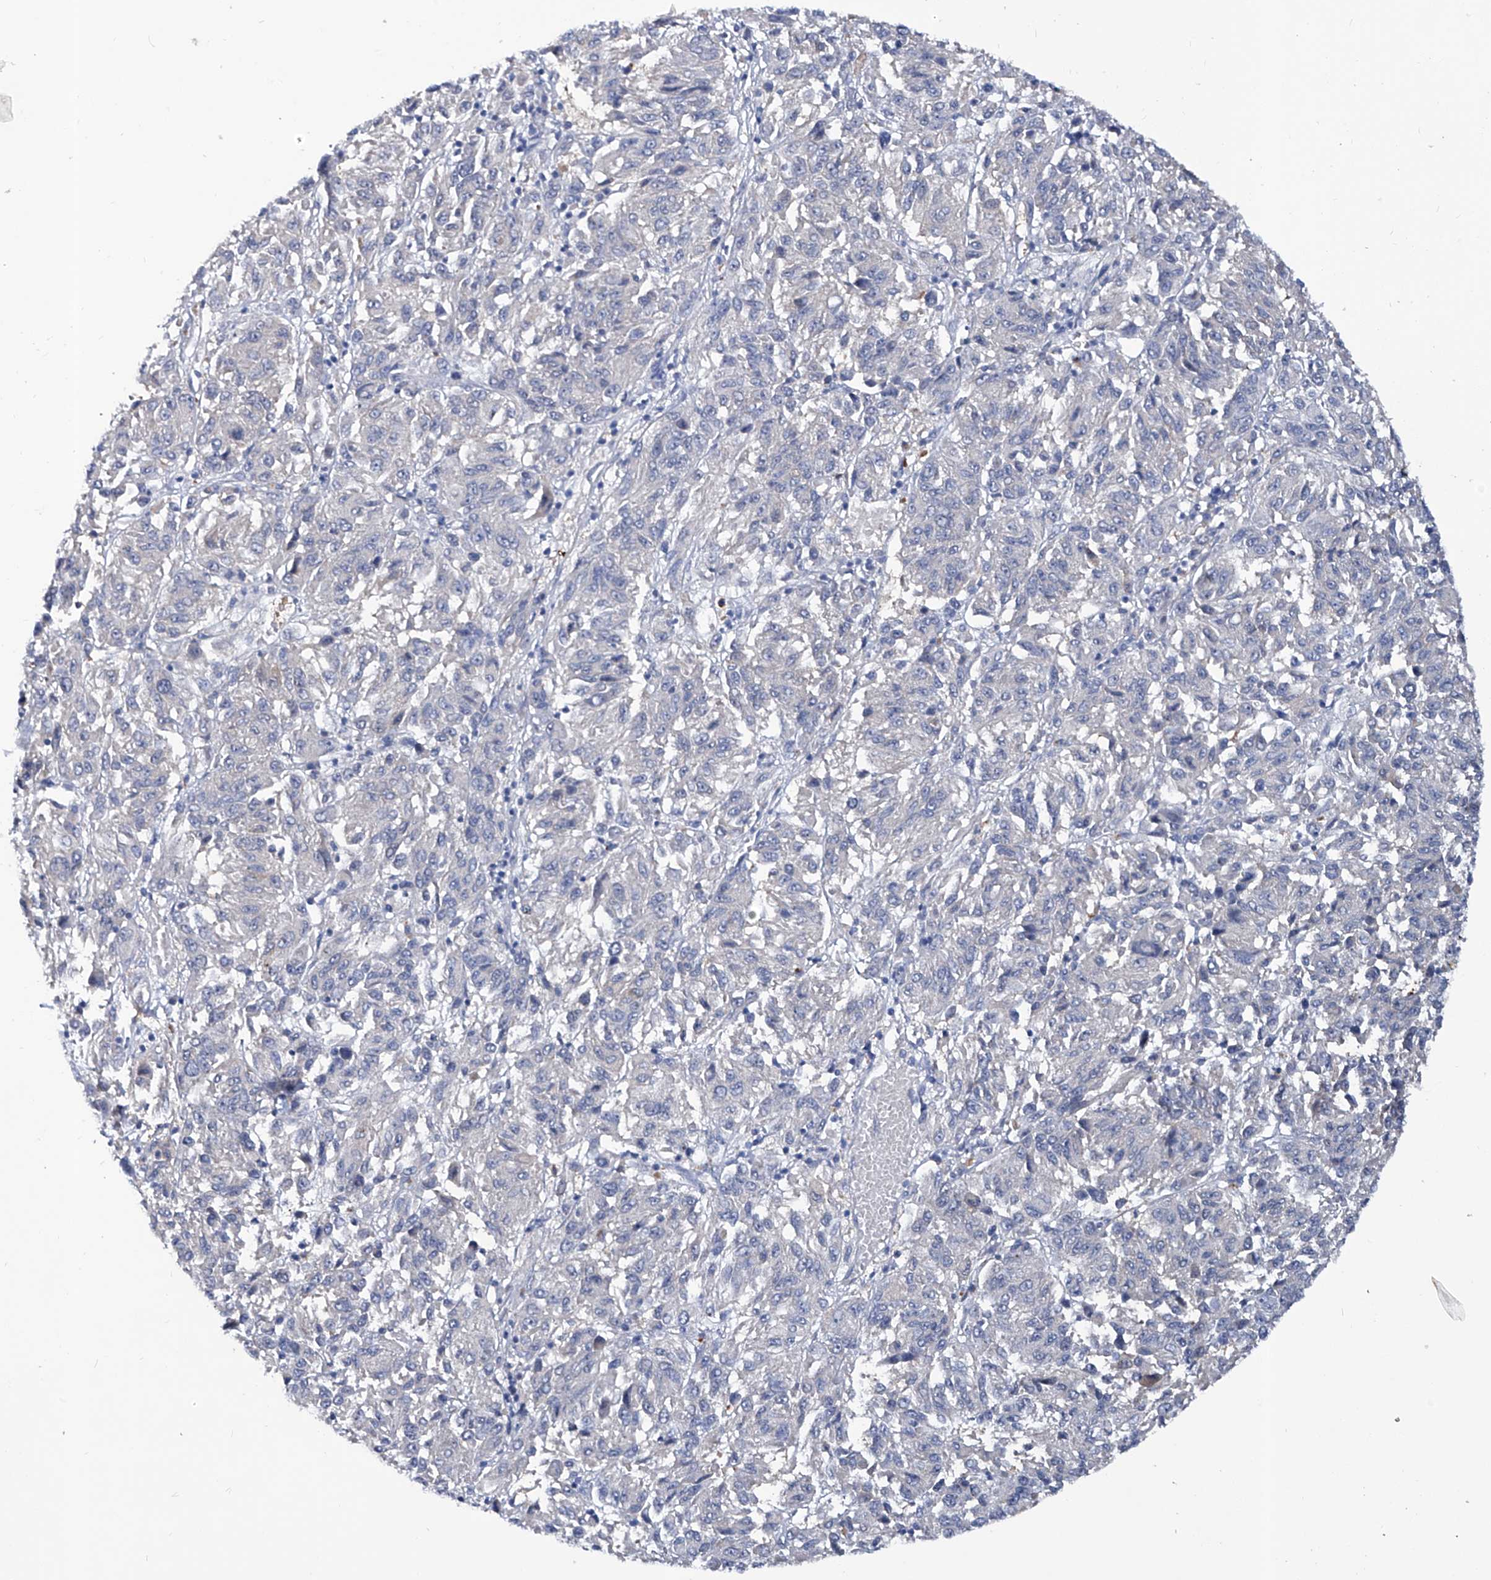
{"staining": {"intensity": "negative", "quantity": "none", "location": "none"}, "tissue": "melanoma", "cell_type": "Tumor cells", "image_type": "cancer", "snomed": [{"axis": "morphology", "description": "Malignant melanoma, Metastatic site"}, {"axis": "topography", "description": "Lung"}], "caption": "Melanoma was stained to show a protein in brown. There is no significant staining in tumor cells. (Immunohistochemistry (ihc), brightfield microscopy, high magnification).", "gene": "KLHL17", "patient": {"sex": "male", "age": 64}}